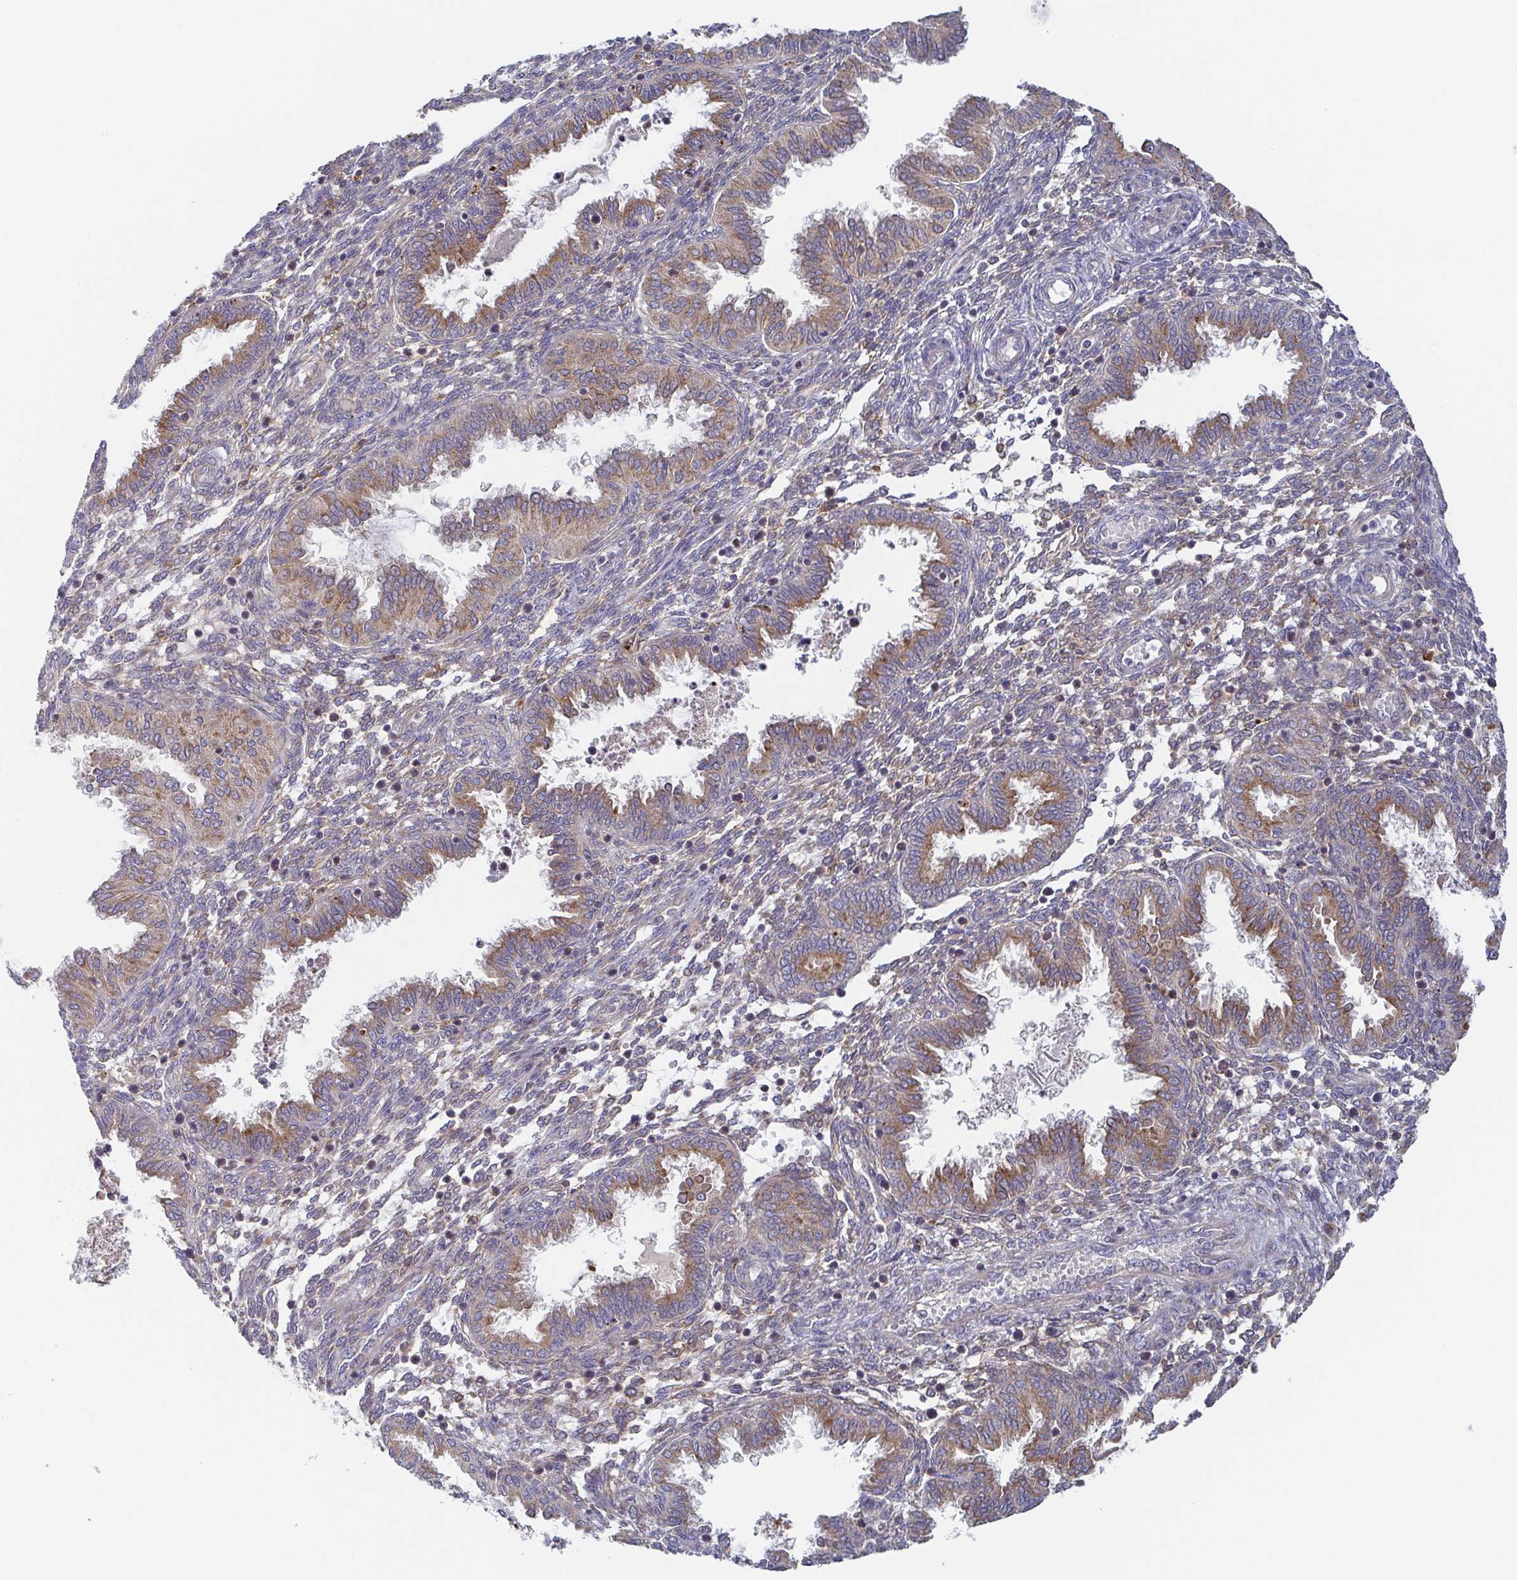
{"staining": {"intensity": "negative", "quantity": "none", "location": "none"}, "tissue": "endometrium", "cell_type": "Cells in endometrial stroma", "image_type": "normal", "snomed": [{"axis": "morphology", "description": "Normal tissue, NOS"}, {"axis": "topography", "description": "Endometrium"}], "caption": "High power microscopy image of an immunohistochemistry (IHC) micrograph of benign endometrium, revealing no significant expression in cells in endometrial stroma.", "gene": "TUFT1", "patient": {"sex": "female", "age": 33}}